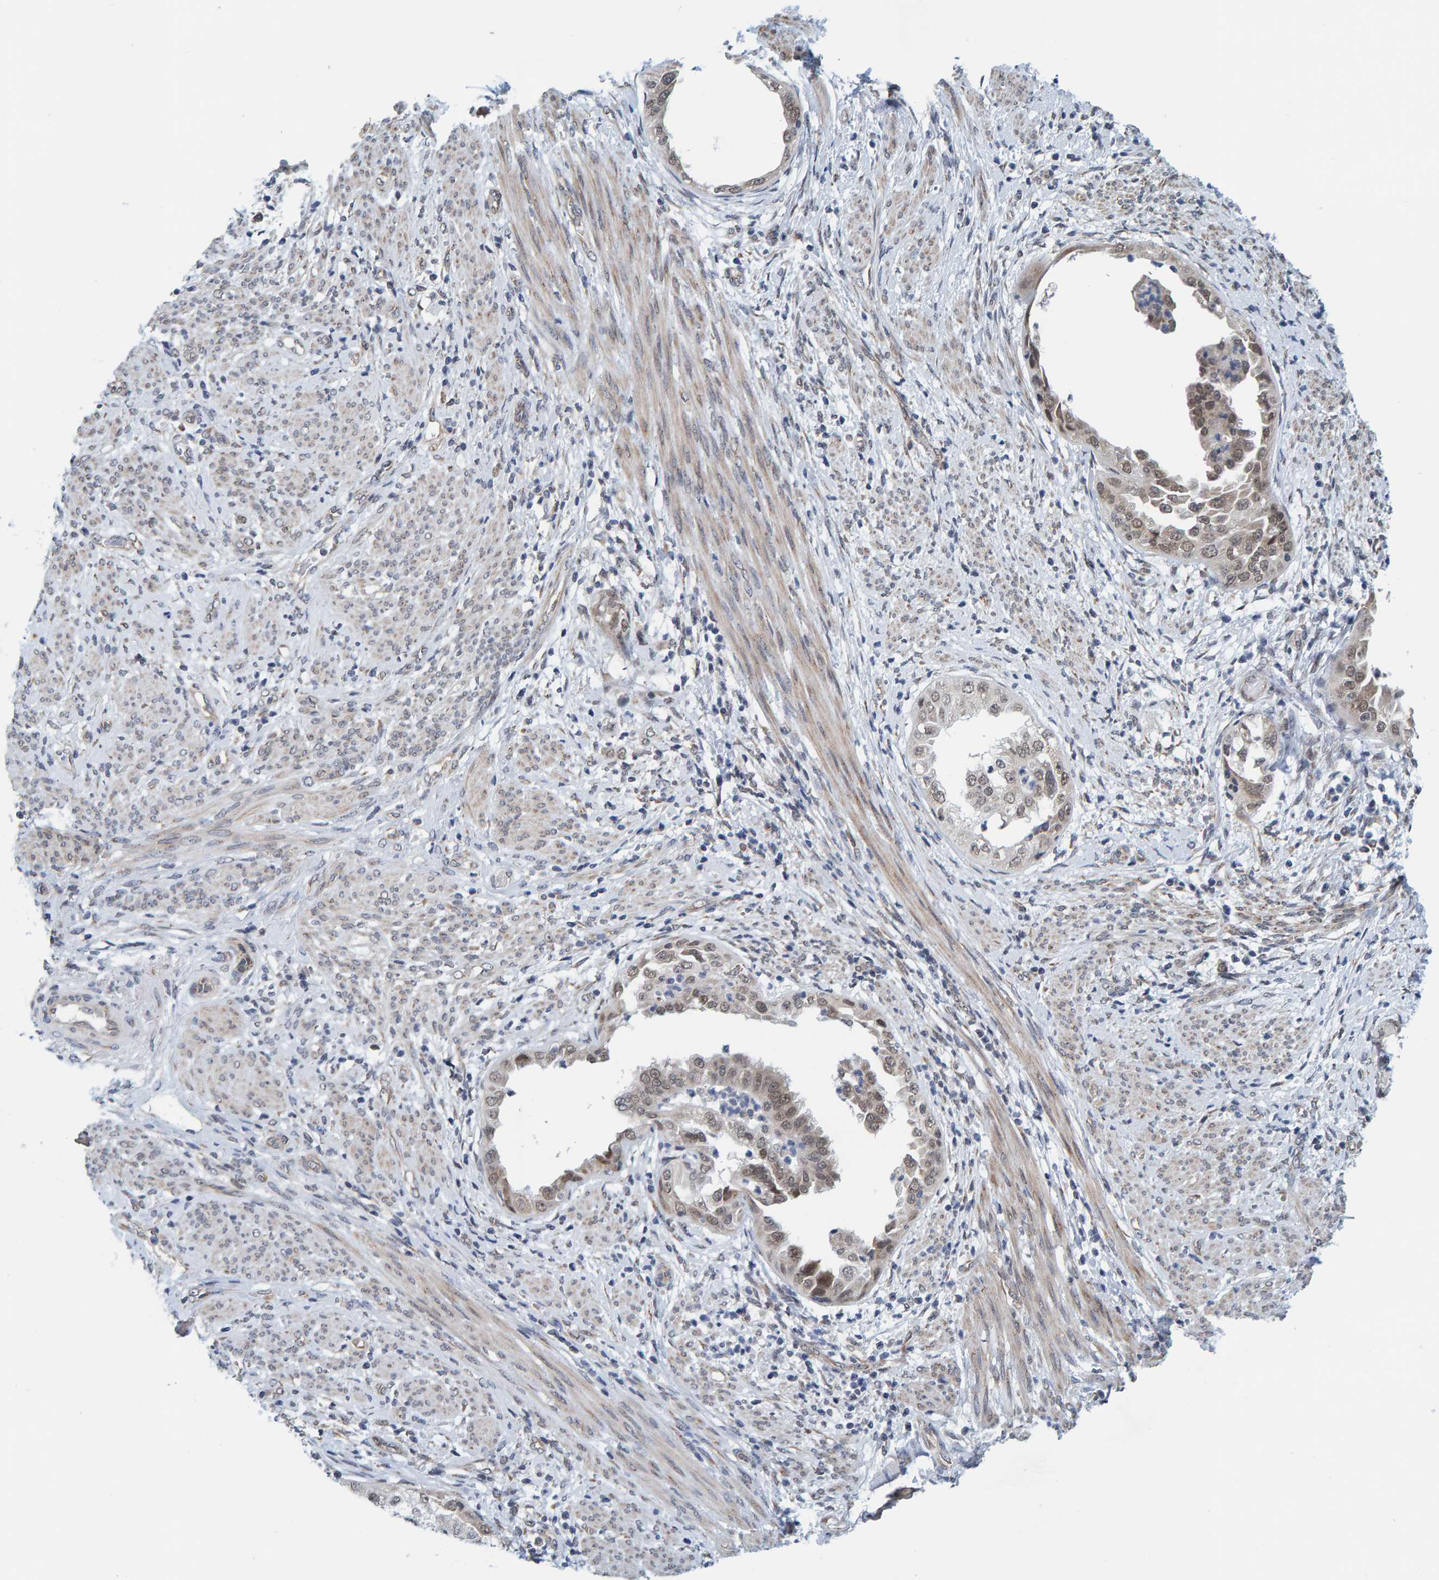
{"staining": {"intensity": "weak", "quantity": "25%-75%", "location": "cytoplasmic/membranous,nuclear"}, "tissue": "endometrial cancer", "cell_type": "Tumor cells", "image_type": "cancer", "snomed": [{"axis": "morphology", "description": "Adenocarcinoma, NOS"}, {"axis": "topography", "description": "Endometrium"}], "caption": "There is low levels of weak cytoplasmic/membranous and nuclear positivity in tumor cells of endometrial adenocarcinoma, as demonstrated by immunohistochemical staining (brown color).", "gene": "SCRN2", "patient": {"sex": "female", "age": 85}}